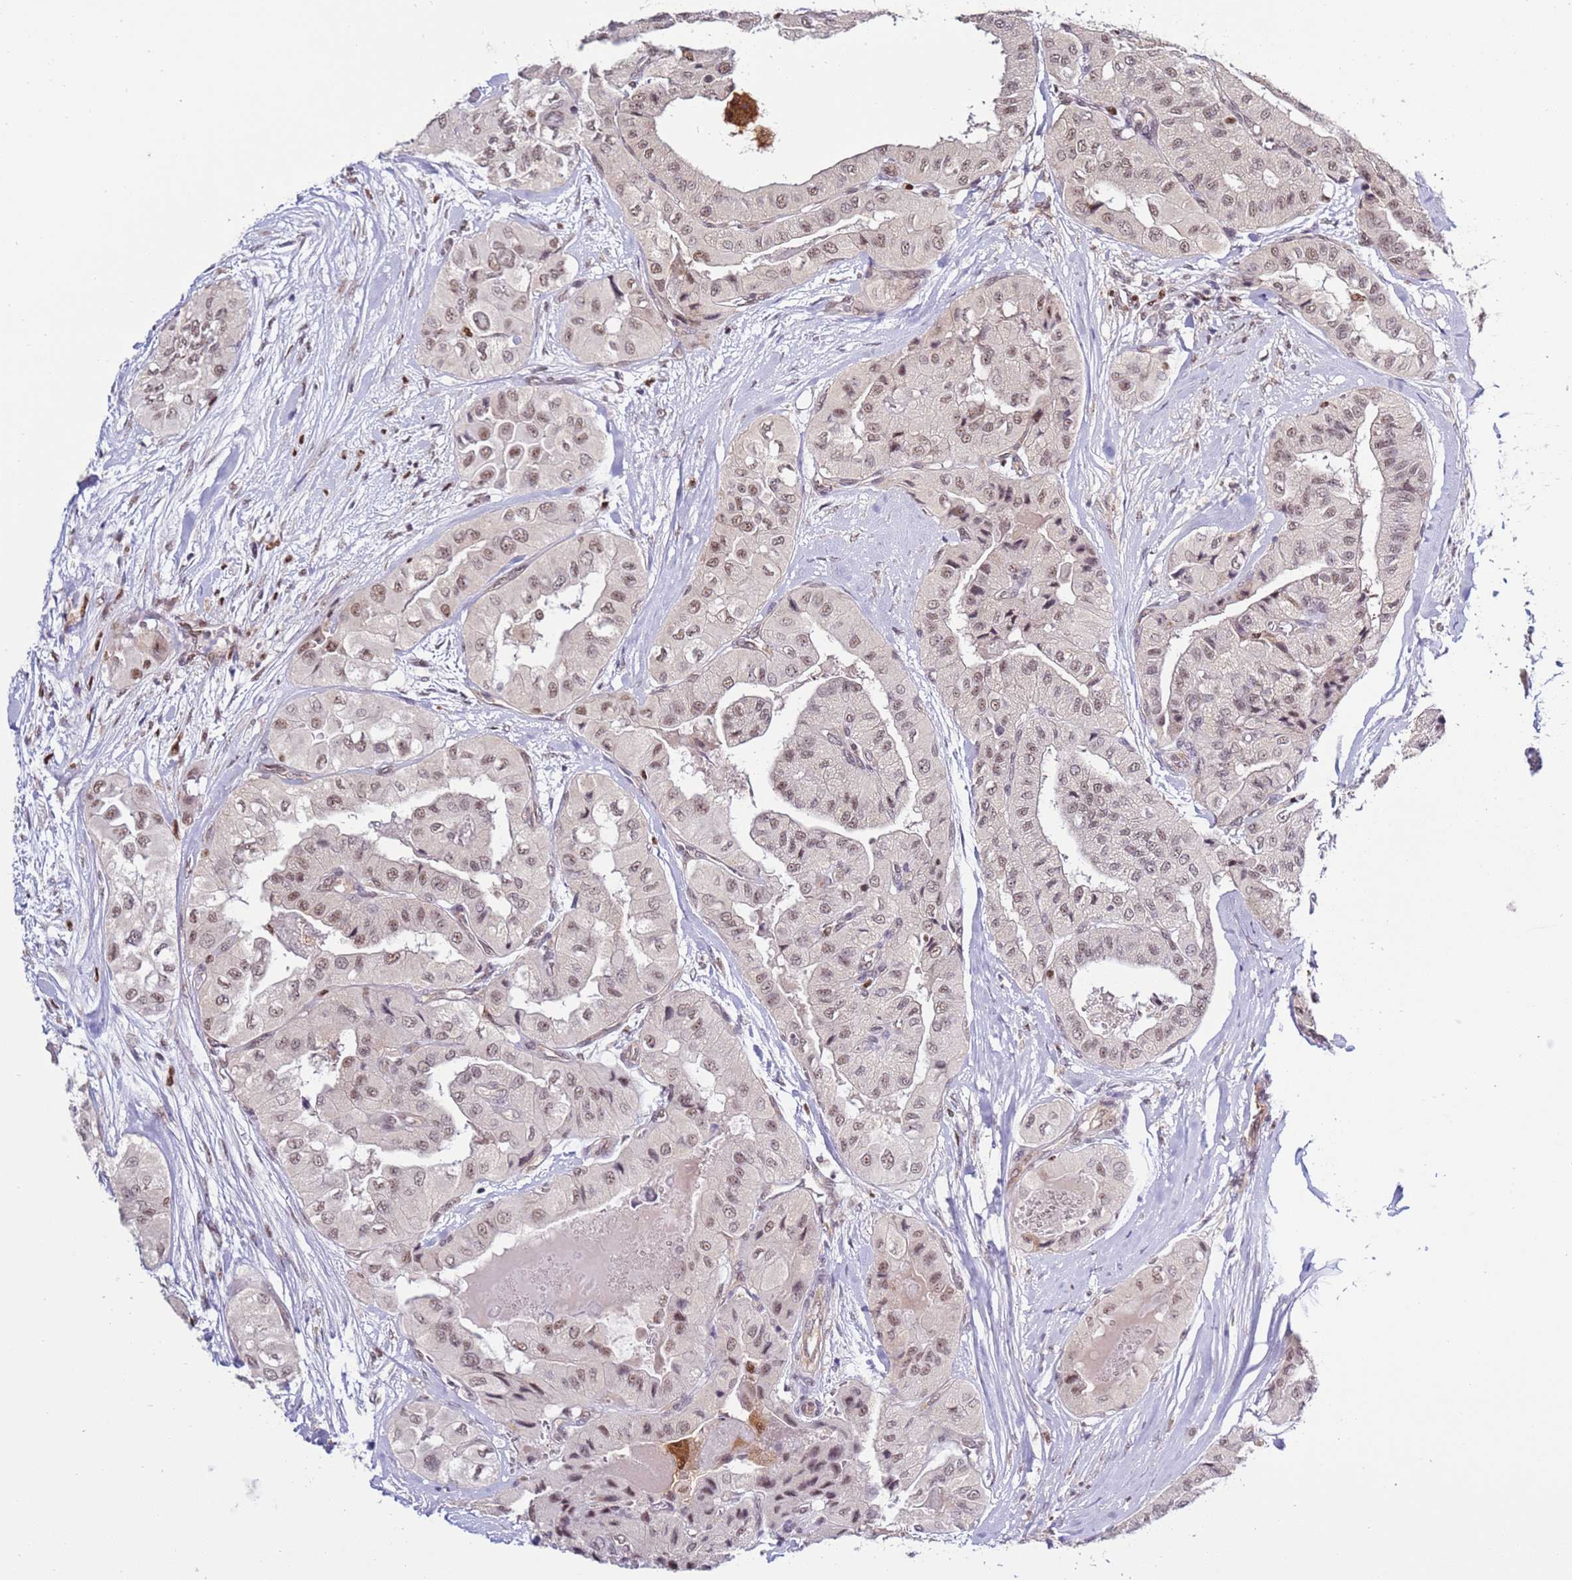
{"staining": {"intensity": "moderate", "quantity": ">75%", "location": "nuclear"}, "tissue": "thyroid cancer", "cell_type": "Tumor cells", "image_type": "cancer", "snomed": [{"axis": "morphology", "description": "Papillary adenocarcinoma, NOS"}, {"axis": "topography", "description": "Thyroid gland"}], "caption": "This image exhibits IHC staining of human thyroid cancer (papillary adenocarcinoma), with medium moderate nuclear expression in approximately >75% of tumor cells.", "gene": "PRPF6", "patient": {"sex": "female", "age": 59}}